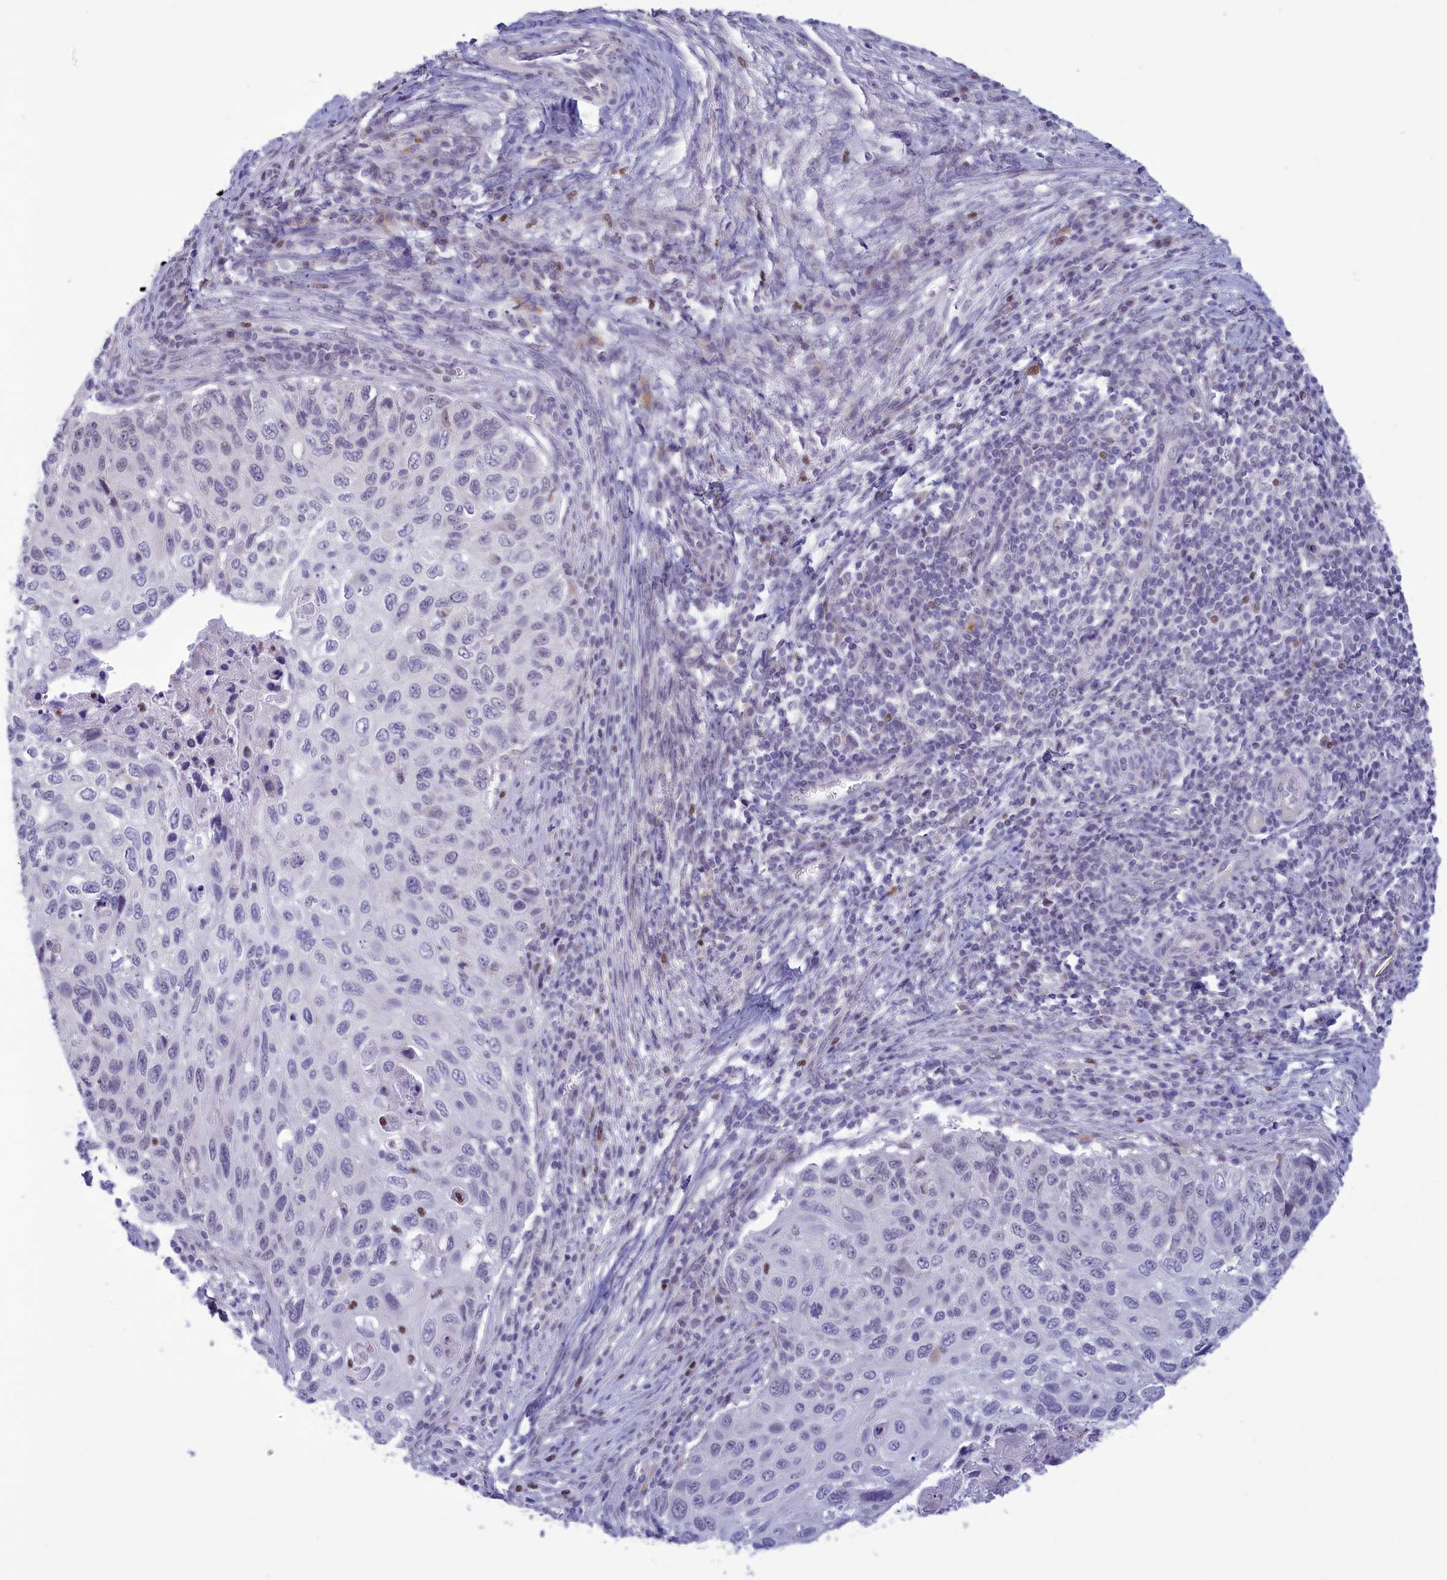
{"staining": {"intensity": "negative", "quantity": "none", "location": "none"}, "tissue": "cervical cancer", "cell_type": "Tumor cells", "image_type": "cancer", "snomed": [{"axis": "morphology", "description": "Squamous cell carcinoma, NOS"}, {"axis": "topography", "description": "Cervix"}], "caption": "Cervical cancer stained for a protein using IHC demonstrates no expression tumor cells.", "gene": "ELOA2", "patient": {"sex": "female", "age": 70}}